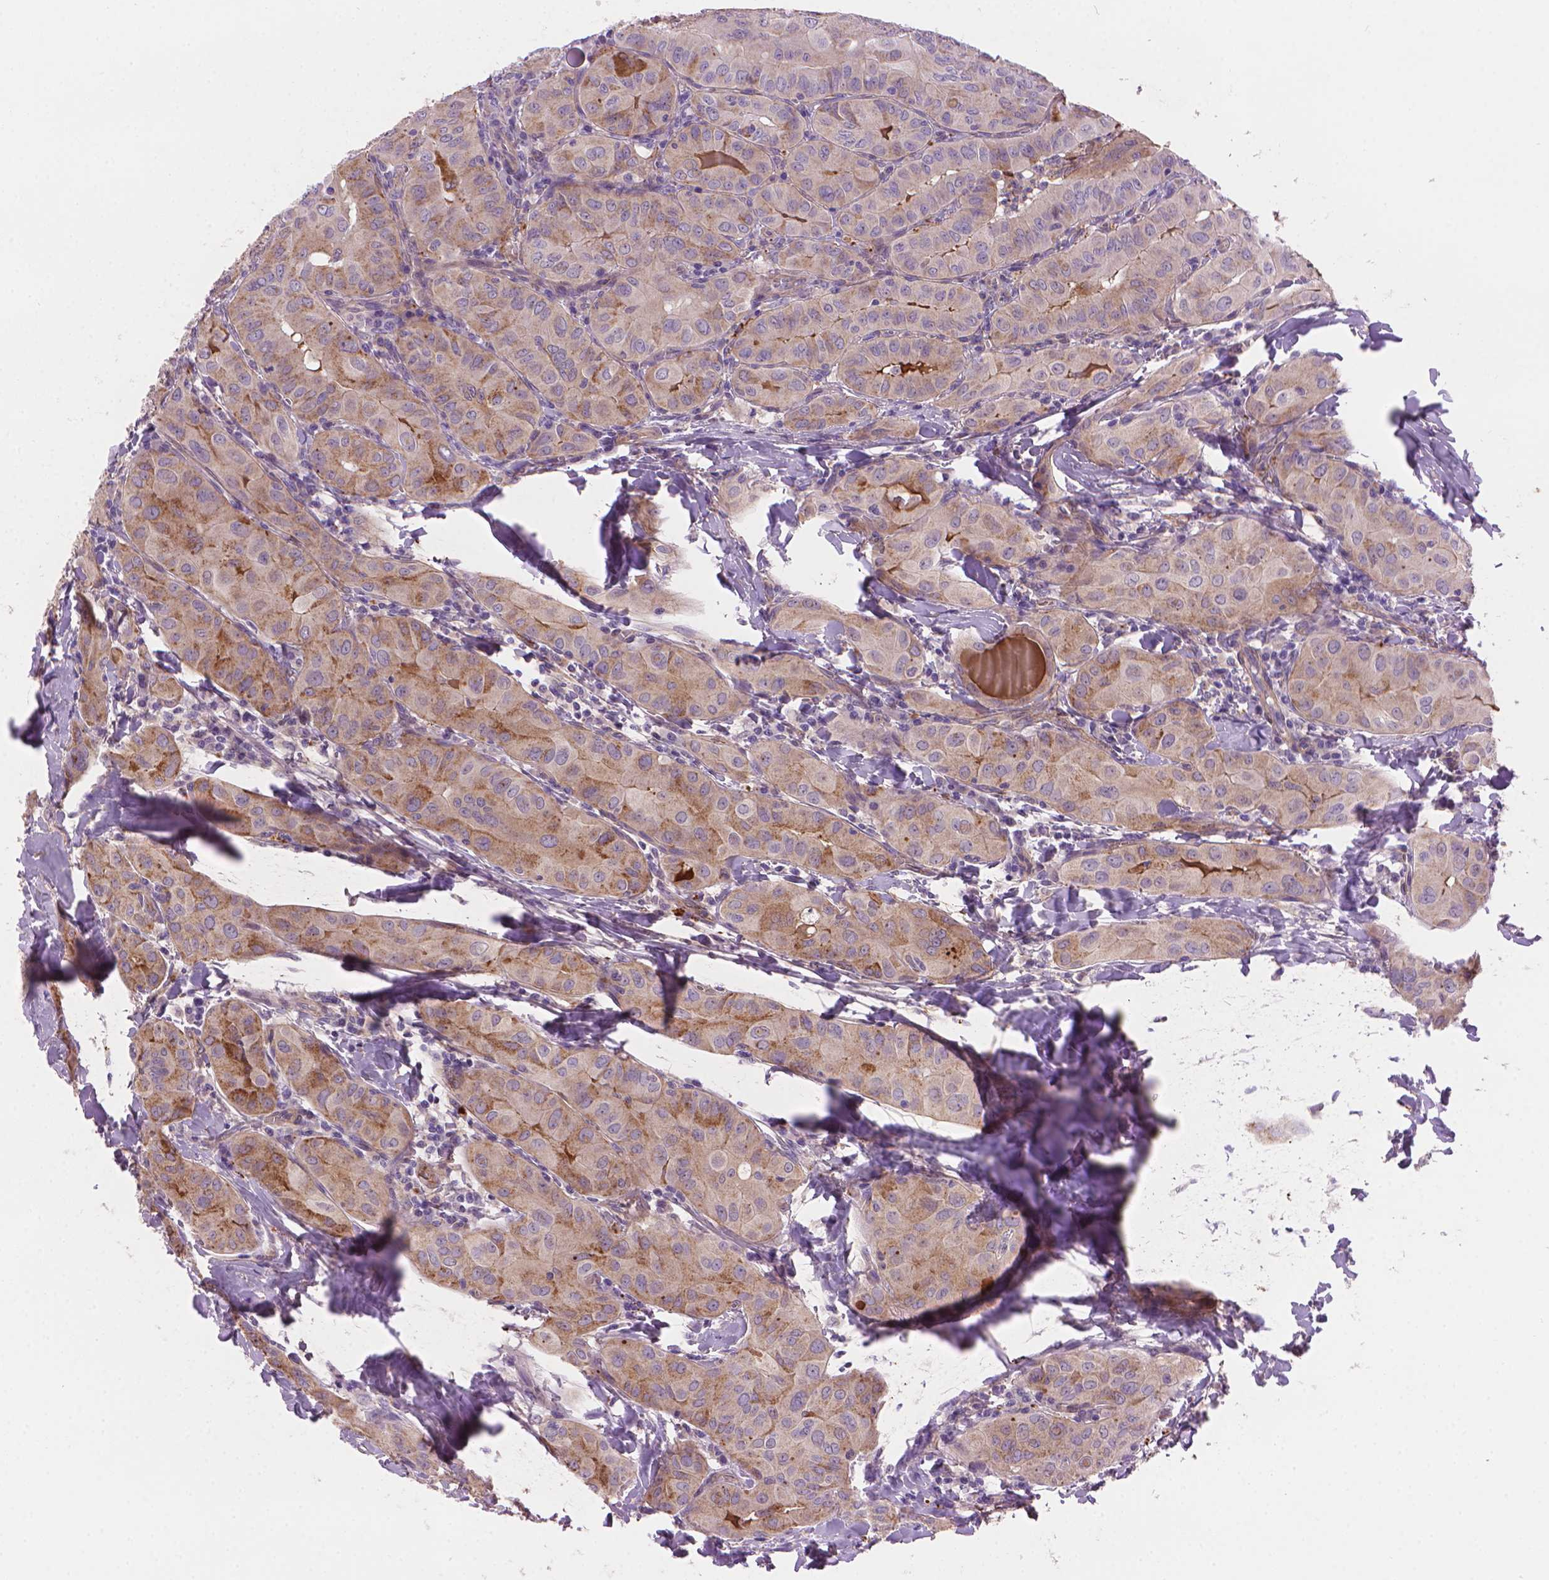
{"staining": {"intensity": "moderate", "quantity": "<25%", "location": "cytoplasmic/membranous"}, "tissue": "thyroid cancer", "cell_type": "Tumor cells", "image_type": "cancer", "snomed": [{"axis": "morphology", "description": "Papillary adenocarcinoma, NOS"}, {"axis": "topography", "description": "Thyroid gland"}], "caption": "Tumor cells show low levels of moderate cytoplasmic/membranous staining in about <25% of cells in papillary adenocarcinoma (thyroid). Immunohistochemistry (ihc) stains the protein of interest in brown and the nuclei are stained blue.", "gene": "AMMECR1", "patient": {"sex": "female", "age": 37}}